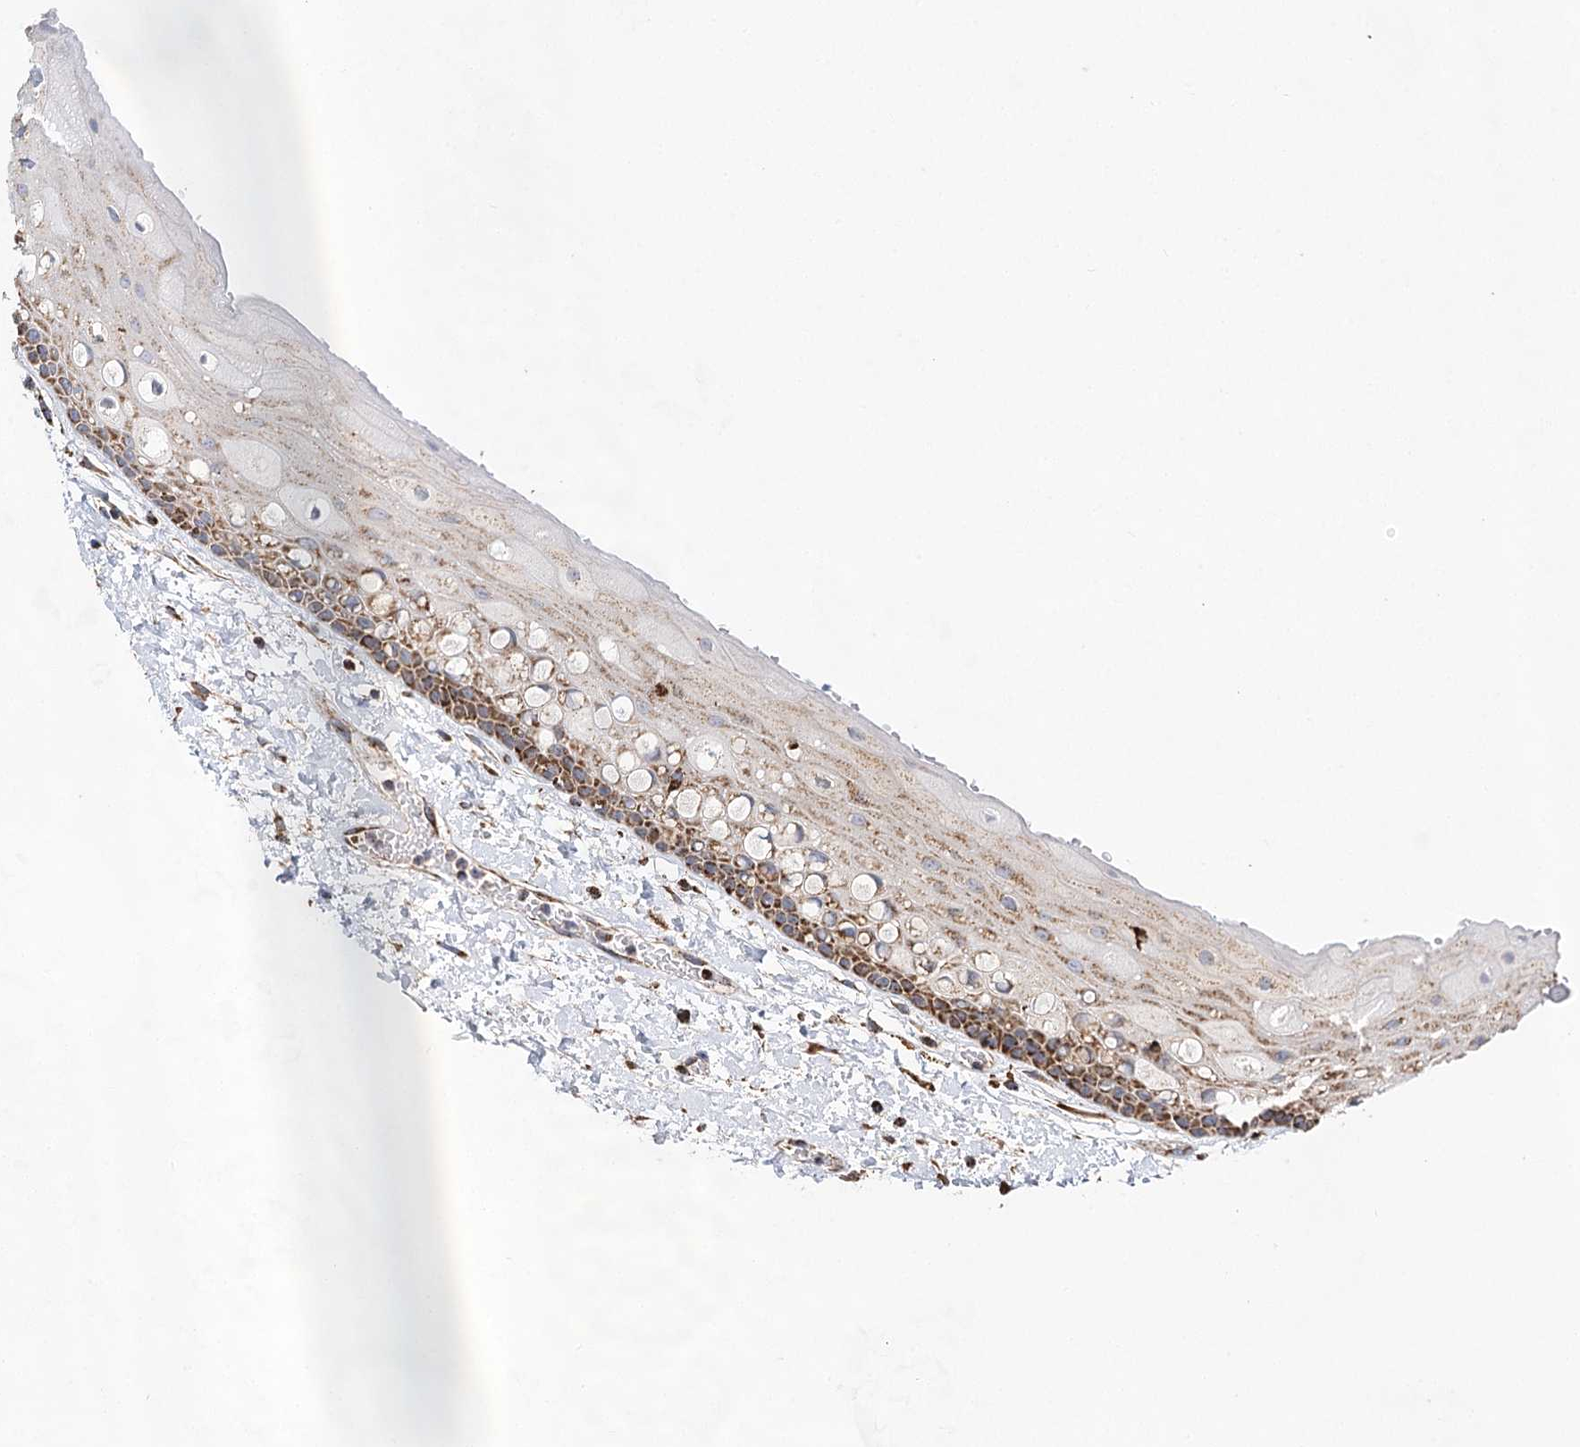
{"staining": {"intensity": "strong", "quantity": "25%-75%", "location": "cytoplasmic/membranous"}, "tissue": "oral mucosa", "cell_type": "Squamous epithelial cells", "image_type": "normal", "snomed": [{"axis": "morphology", "description": "Normal tissue, NOS"}, {"axis": "topography", "description": "Oral tissue"}], "caption": "The image displays immunohistochemical staining of normal oral mucosa. There is strong cytoplasmic/membranous positivity is identified in about 25%-75% of squamous epithelial cells. Nuclei are stained in blue.", "gene": "NADK2", "patient": {"sex": "female", "age": 76}}